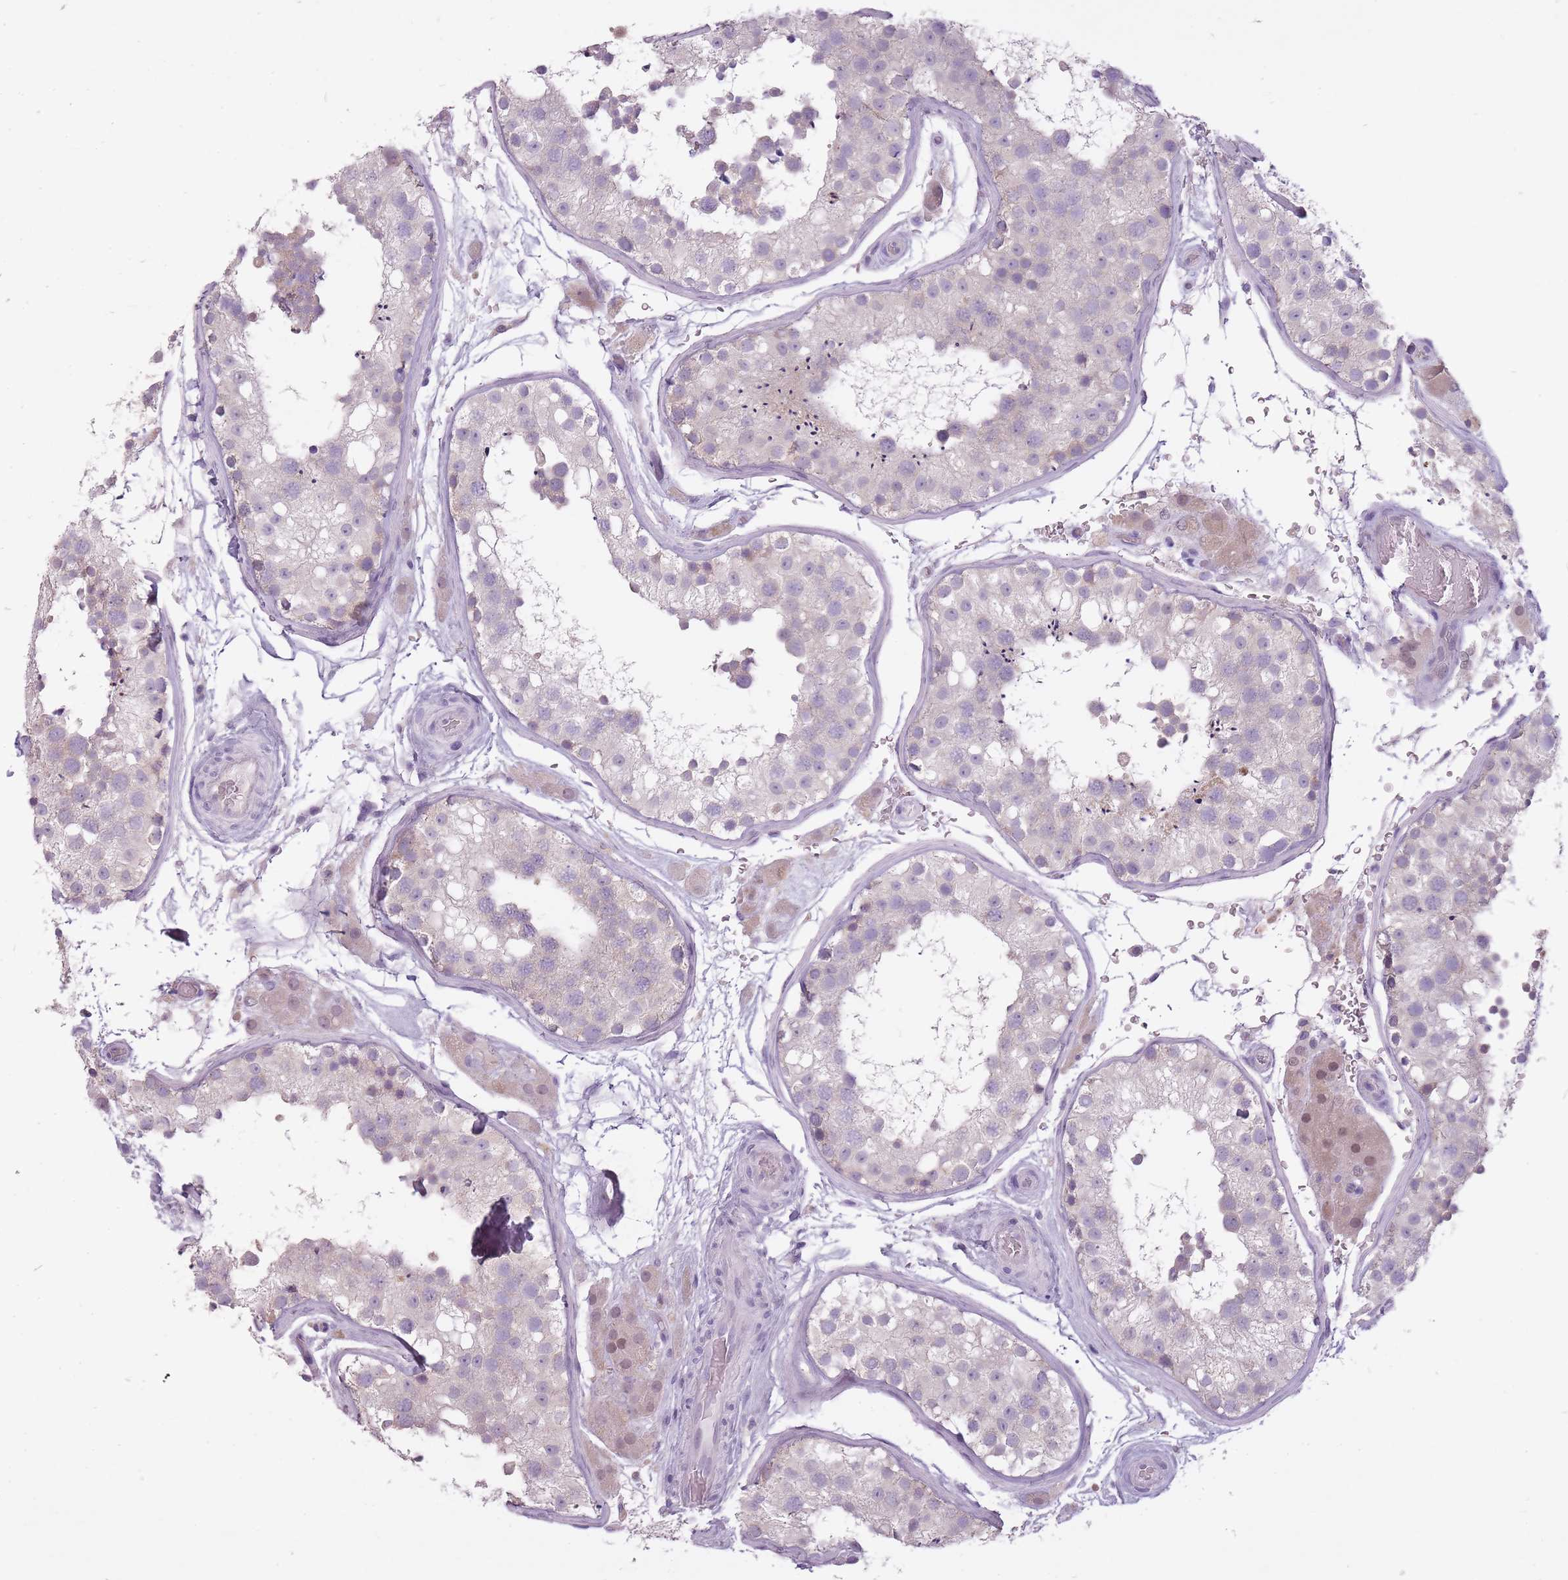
{"staining": {"intensity": "weak", "quantity": "<25%", "location": "cytoplasmic/membranous"}, "tissue": "testis", "cell_type": "Cells in seminiferous ducts", "image_type": "normal", "snomed": [{"axis": "morphology", "description": "Normal tissue, NOS"}, {"axis": "topography", "description": "Testis"}], "caption": "The micrograph demonstrates no staining of cells in seminiferous ducts in unremarkable testis.", "gene": "FAM43B", "patient": {"sex": "male", "age": 26}}